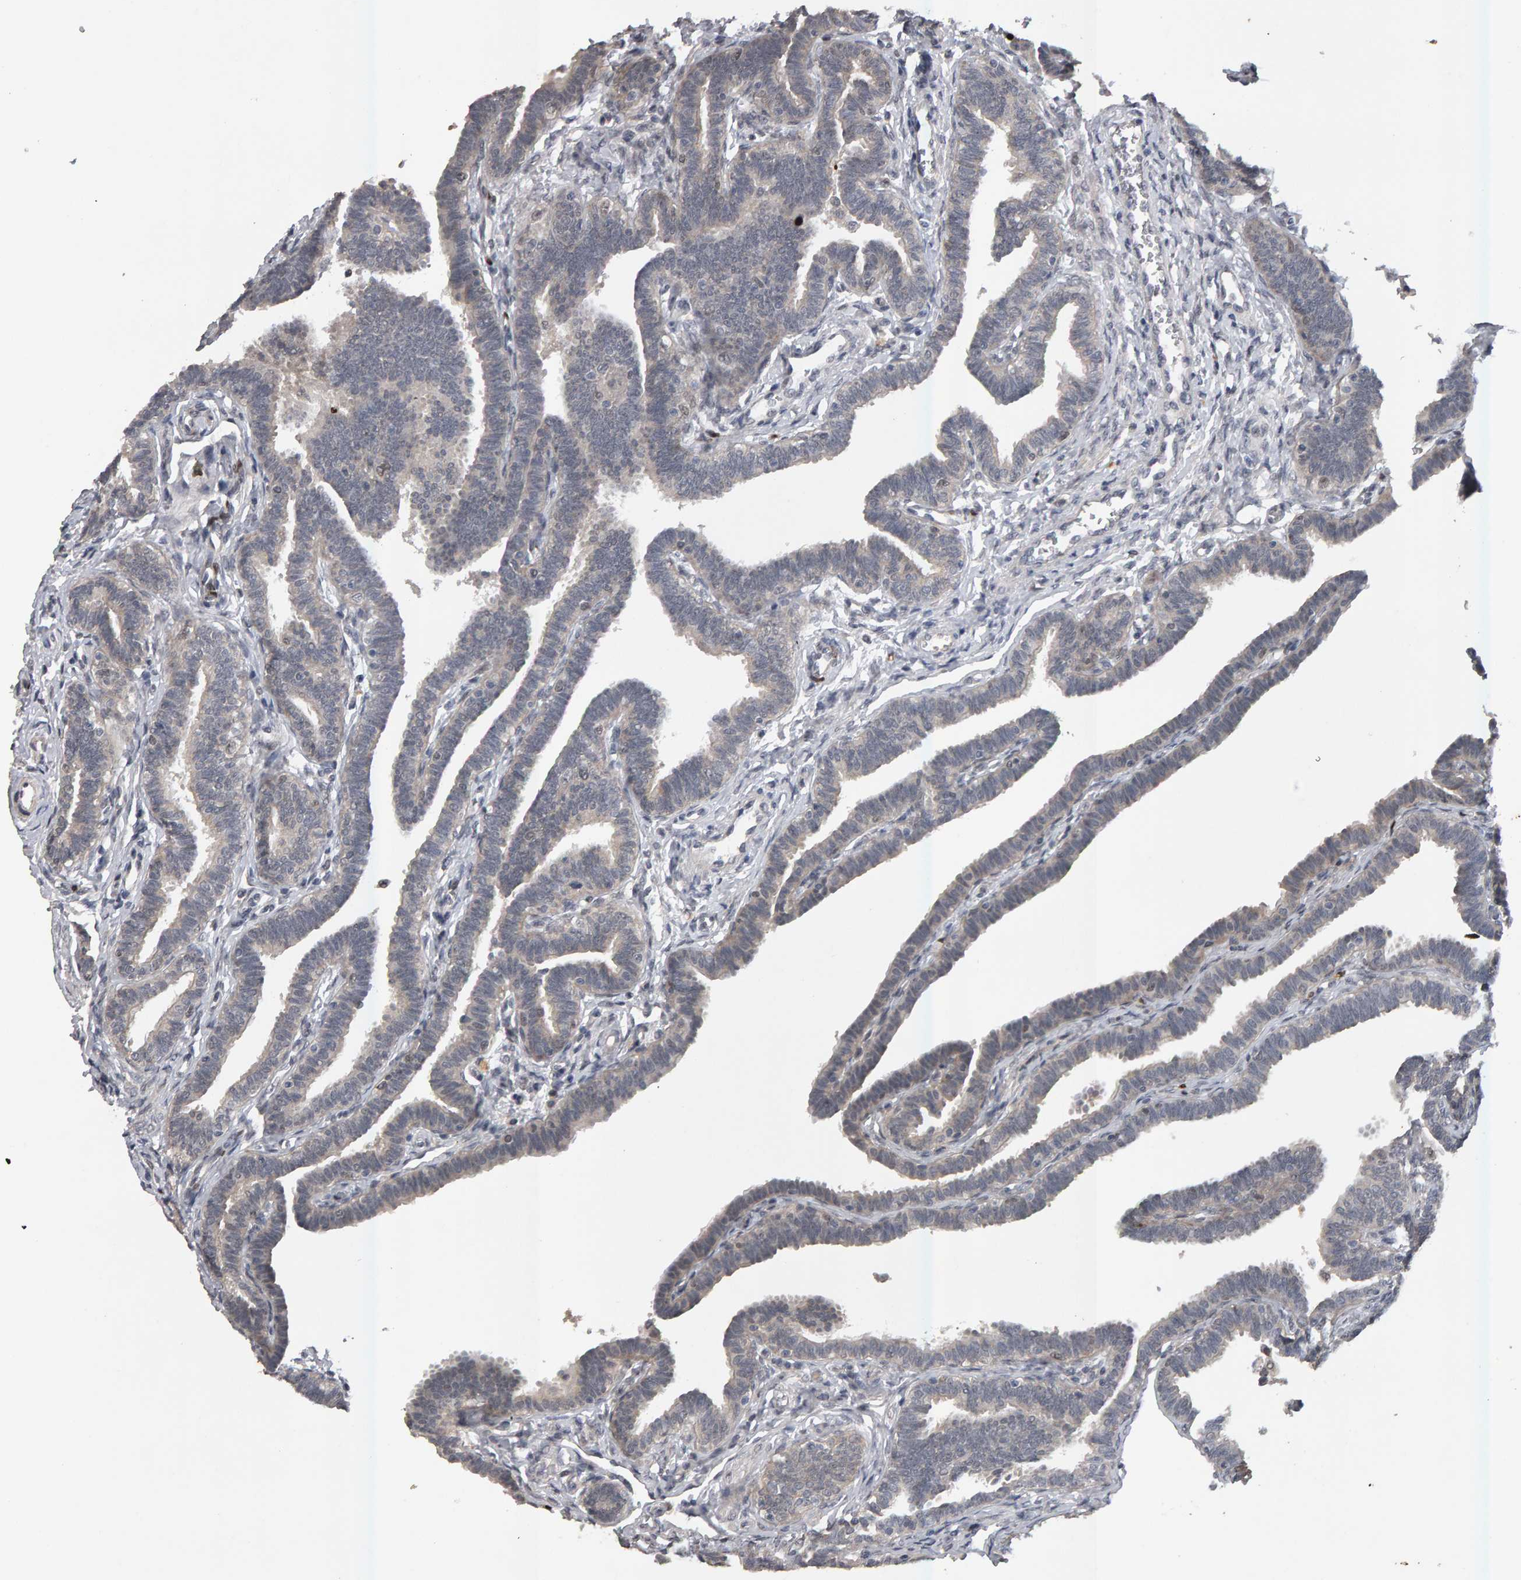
{"staining": {"intensity": "weak", "quantity": "25%-75%", "location": "cytoplasmic/membranous"}, "tissue": "fallopian tube", "cell_type": "Glandular cells", "image_type": "normal", "snomed": [{"axis": "morphology", "description": "Normal tissue, NOS"}, {"axis": "topography", "description": "Fallopian tube"}, {"axis": "topography", "description": "Ovary"}], "caption": "Protein staining shows weak cytoplasmic/membranous positivity in about 25%-75% of glandular cells in normal fallopian tube. The protein is shown in brown color, while the nuclei are stained blue.", "gene": "IPO8", "patient": {"sex": "female", "age": 23}}